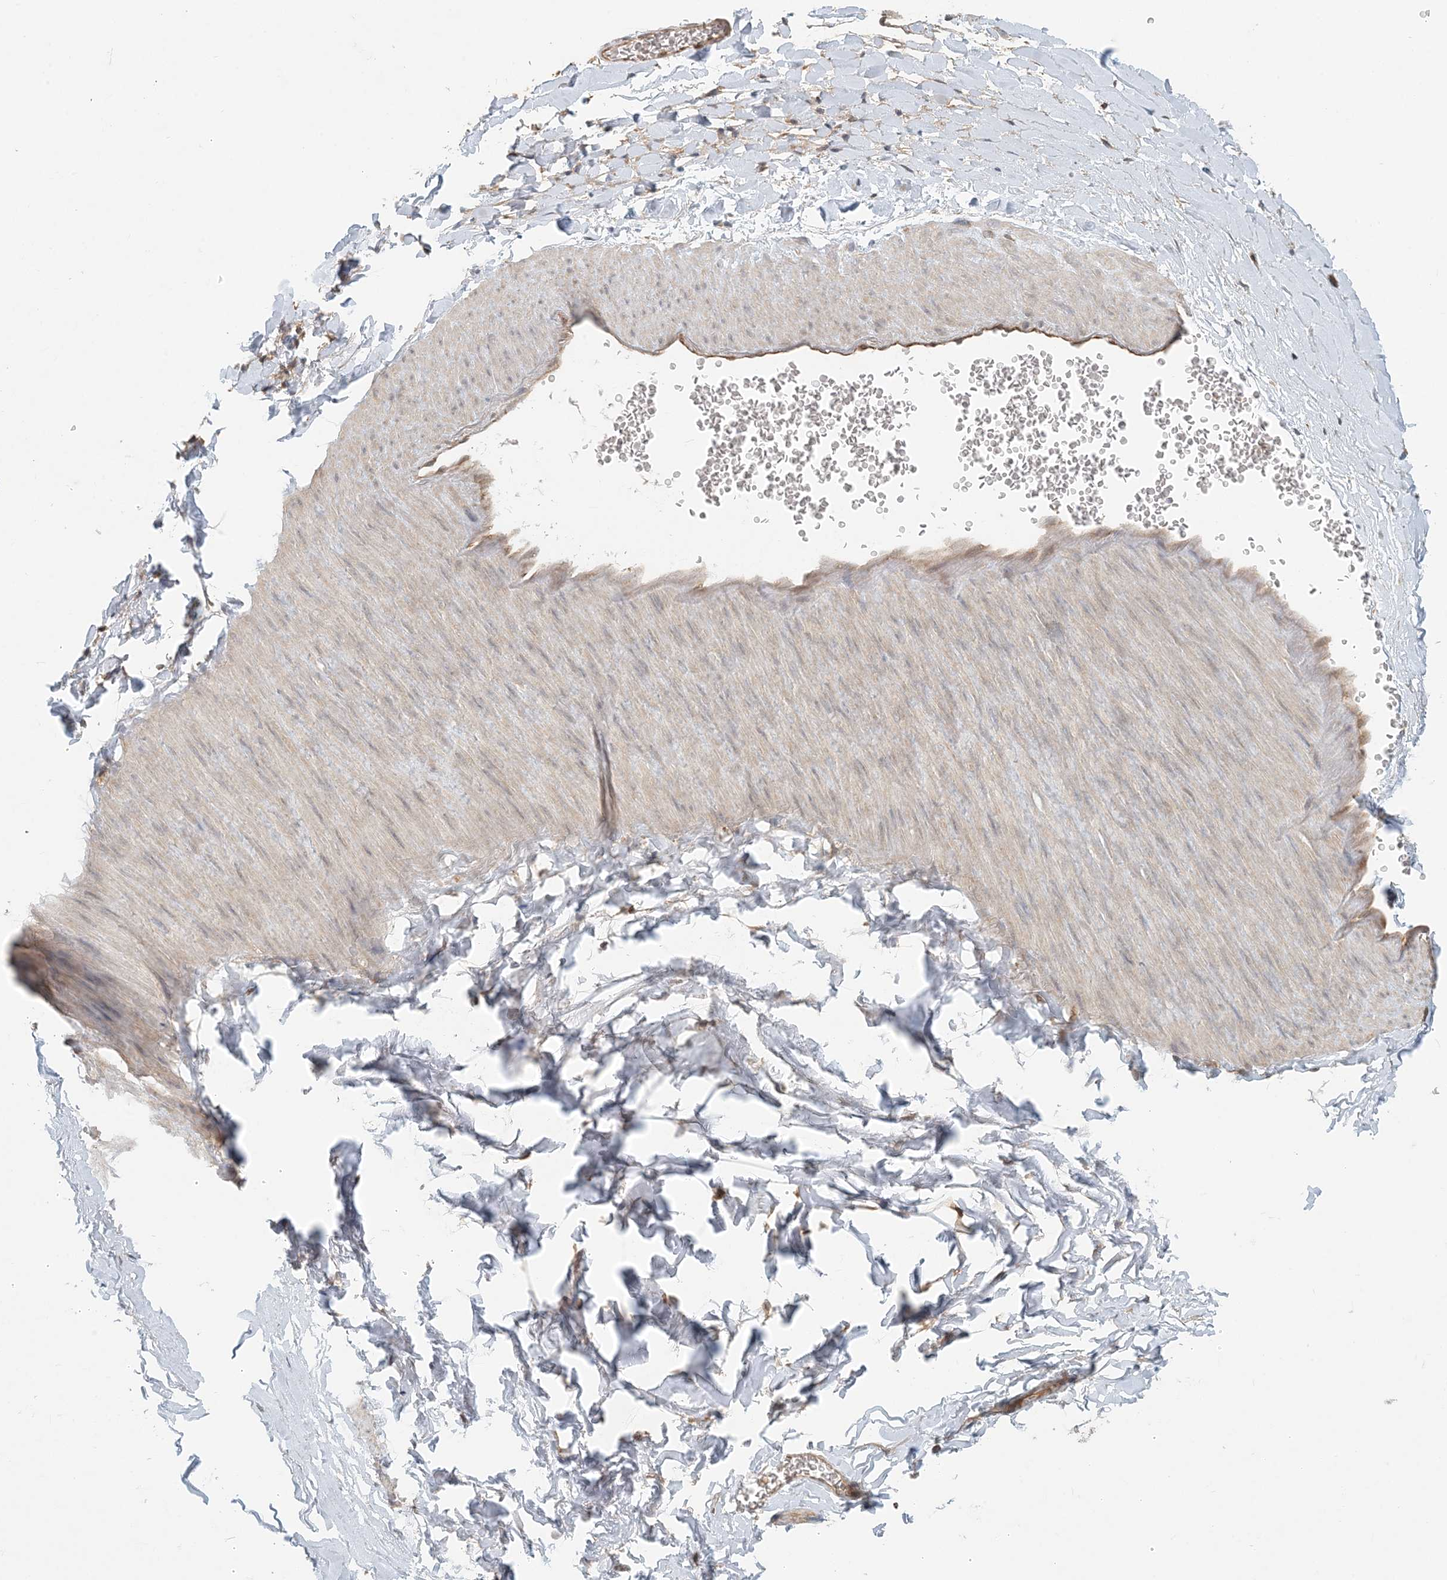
{"staining": {"intensity": "negative", "quantity": "none", "location": "none"}, "tissue": "adipose tissue", "cell_type": "Adipocytes", "image_type": "normal", "snomed": [{"axis": "morphology", "description": "Normal tissue, NOS"}, {"axis": "topography", "description": "Gallbladder"}, {"axis": "topography", "description": "Peripheral nerve tissue"}], "caption": "Immunohistochemistry (IHC) micrograph of unremarkable adipose tissue: human adipose tissue stained with DAB exhibits no significant protein positivity in adipocytes.", "gene": "OBI1", "patient": {"sex": "male", "age": 38}}